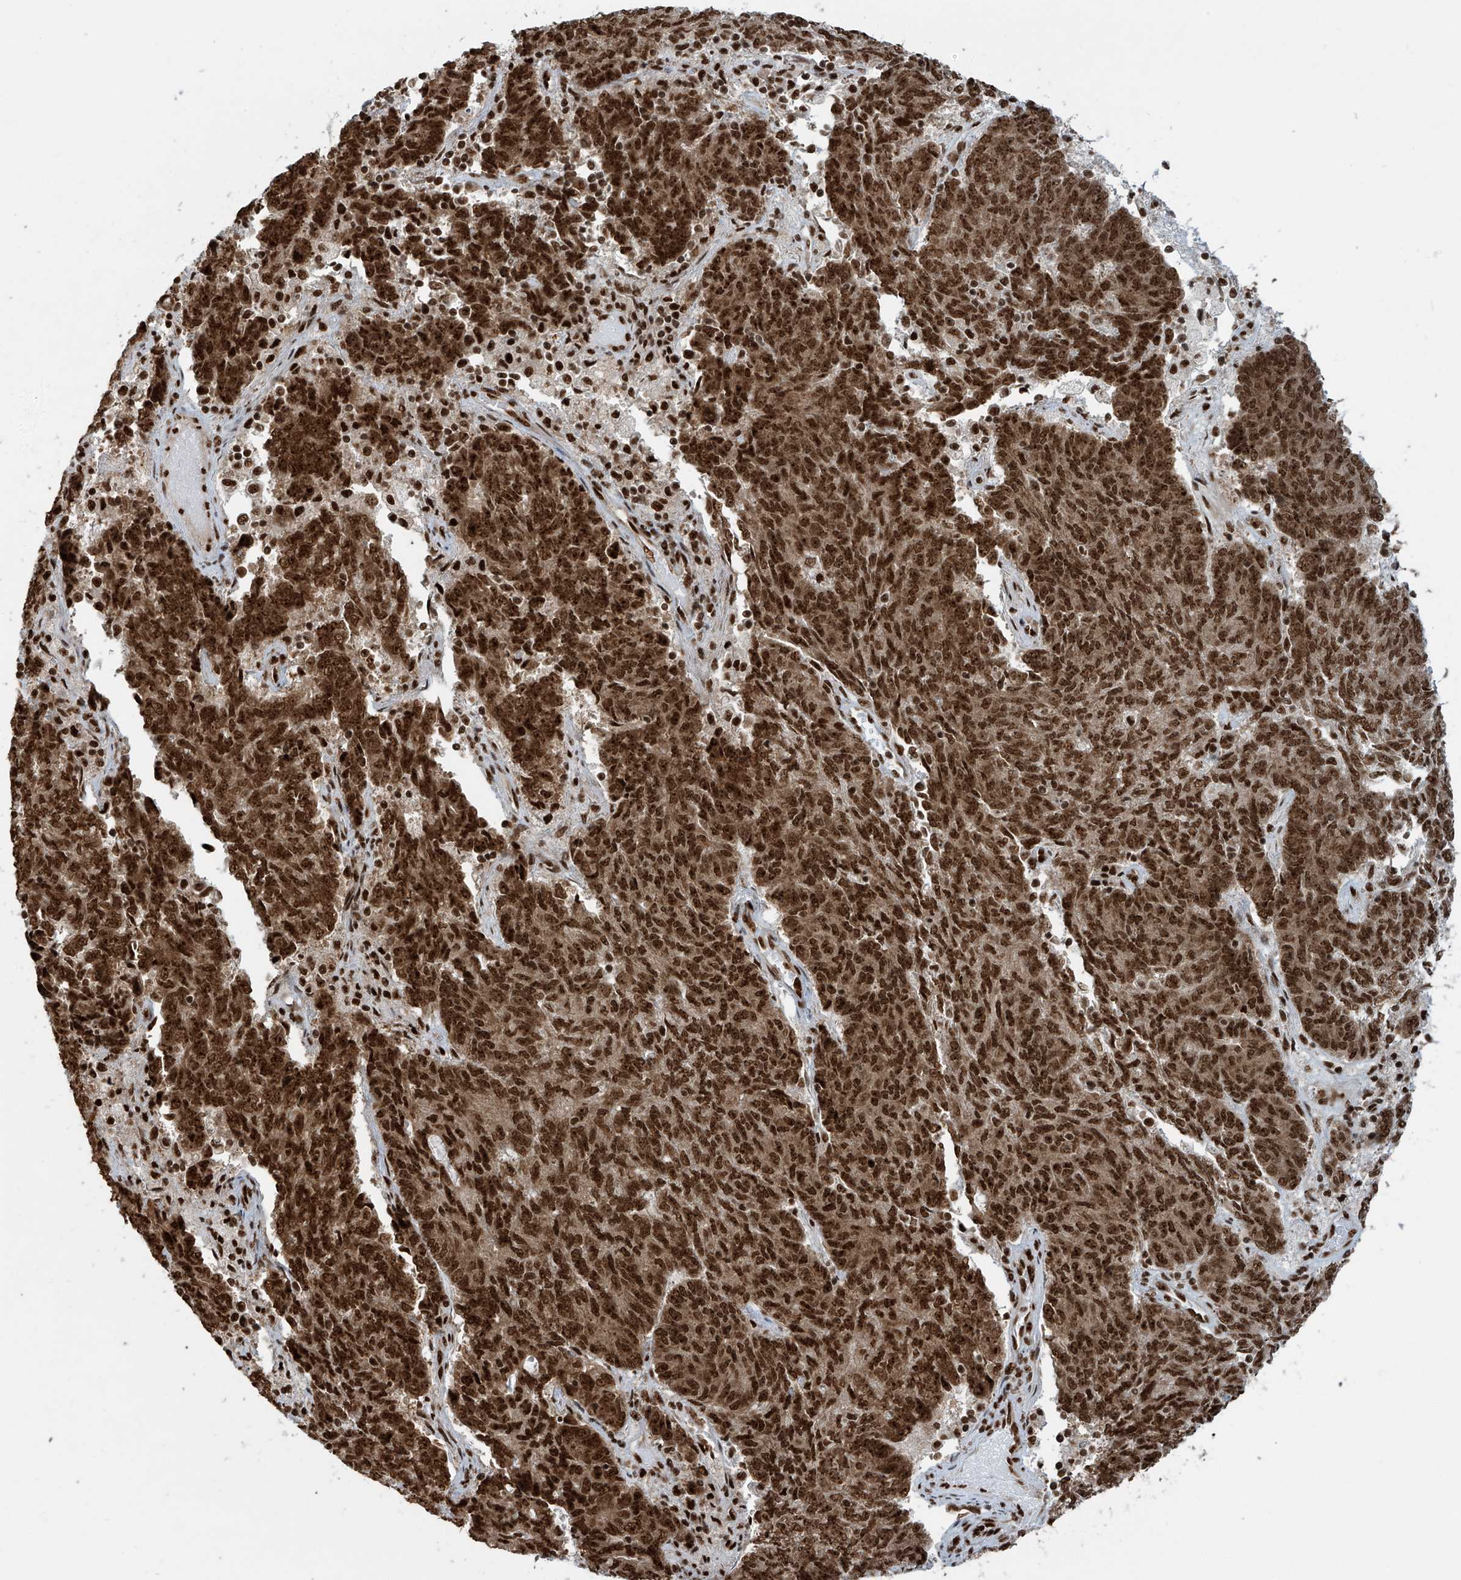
{"staining": {"intensity": "strong", "quantity": ">75%", "location": "nuclear"}, "tissue": "endometrial cancer", "cell_type": "Tumor cells", "image_type": "cancer", "snomed": [{"axis": "morphology", "description": "Adenocarcinoma, NOS"}, {"axis": "topography", "description": "Endometrium"}], "caption": "An image showing strong nuclear staining in about >75% of tumor cells in endometrial adenocarcinoma, as visualized by brown immunohistochemical staining.", "gene": "FAM193B", "patient": {"sex": "female", "age": 80}}